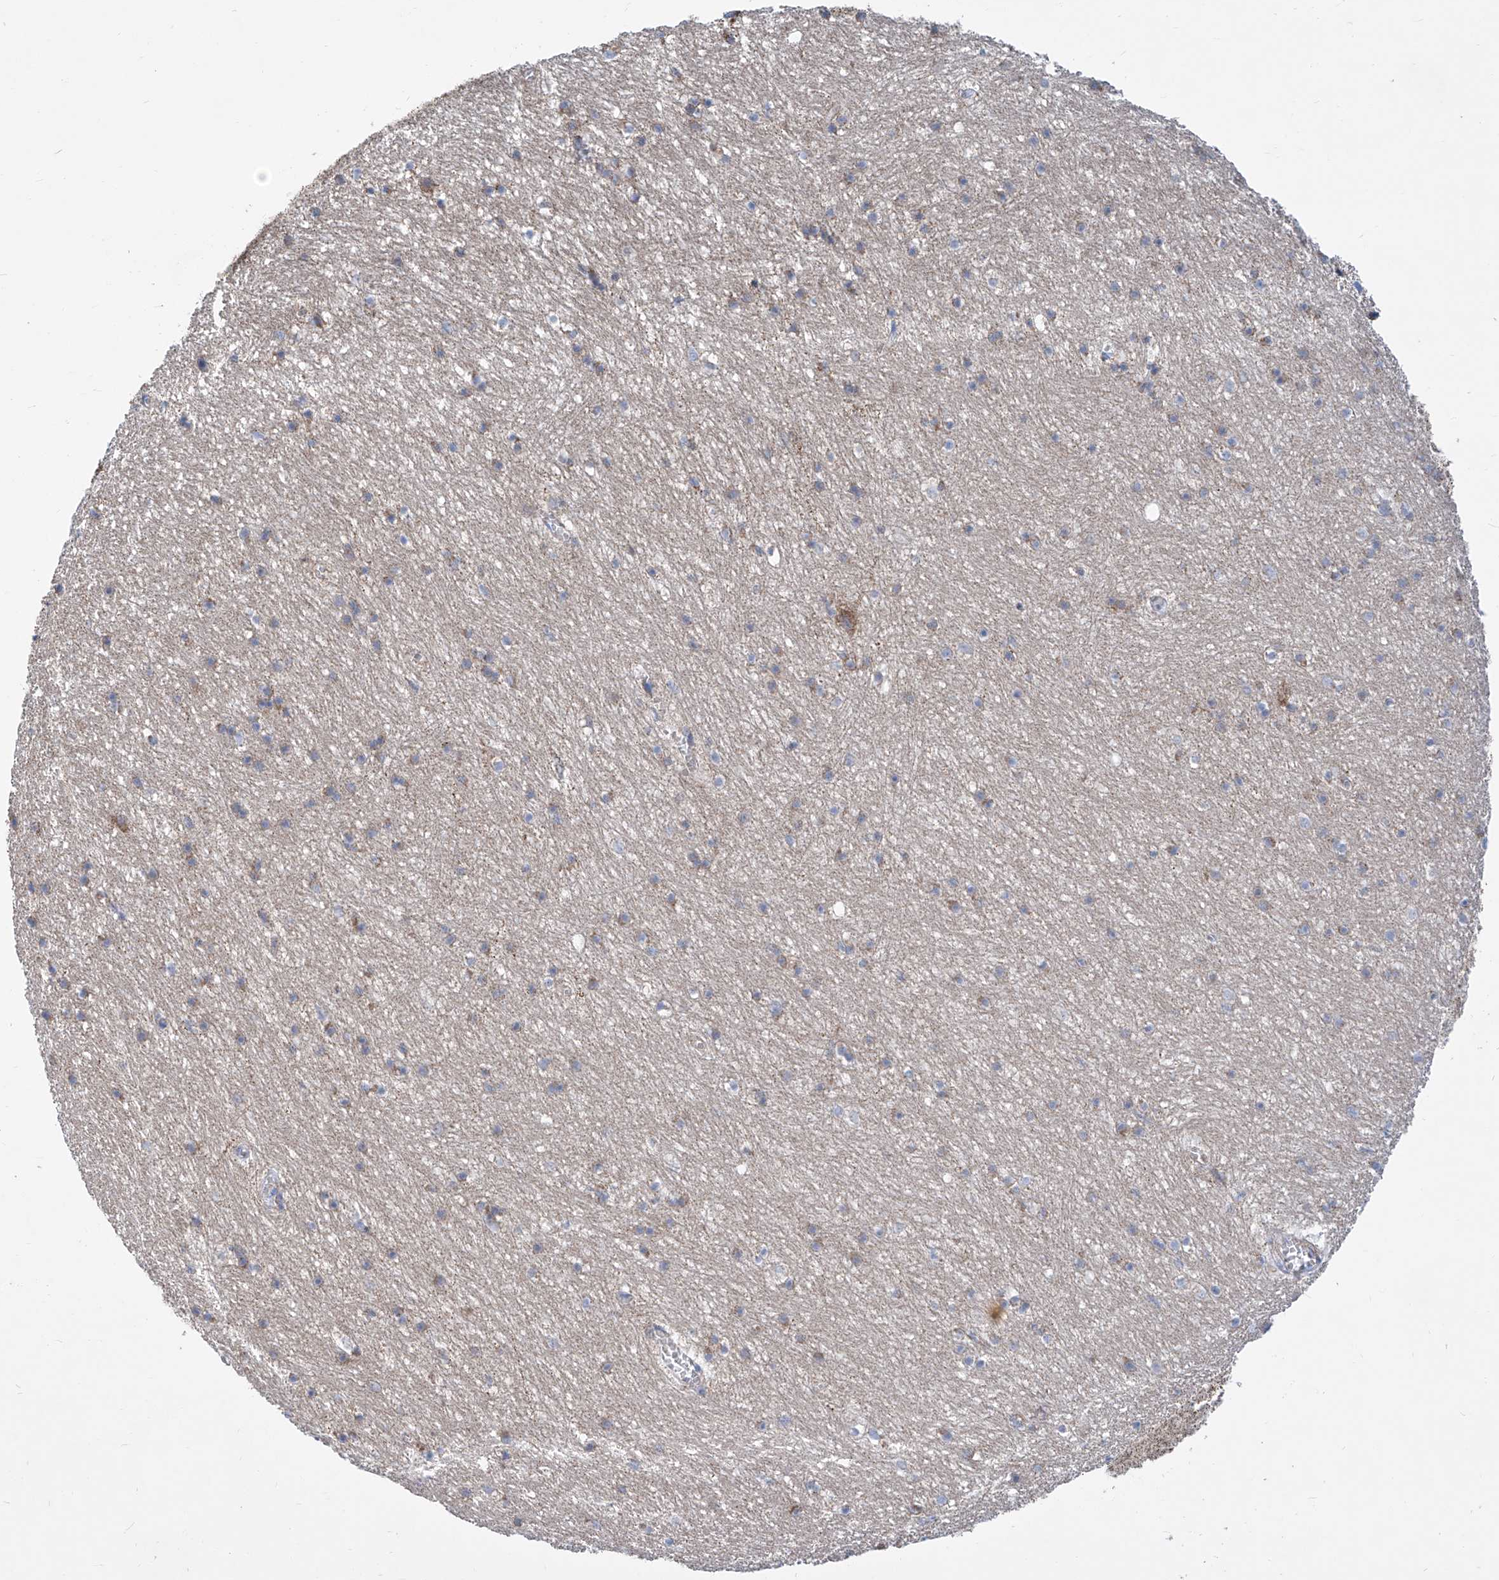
{"staining": {"intensity": "weak", "quantity": "25%-75%", "location": "cytoplasmic/membranous"}, "tissue": "hippocampus", "cell_type": "Glial cells", "image_type": "normal", "snomed": [{"axis": "morphology", "description": "Normal tissue, NOS"}, {"axis": "topography", "description": "Hippocampus"}], "caption": "Benign hippocampus exhibits weak cytoplasmic/membranous expression in about 25%-75% of glial cells, visualized by immunohistochemistry.", "gene": "MAD2L1", "patient": {"sex": "female", "age": 64}}